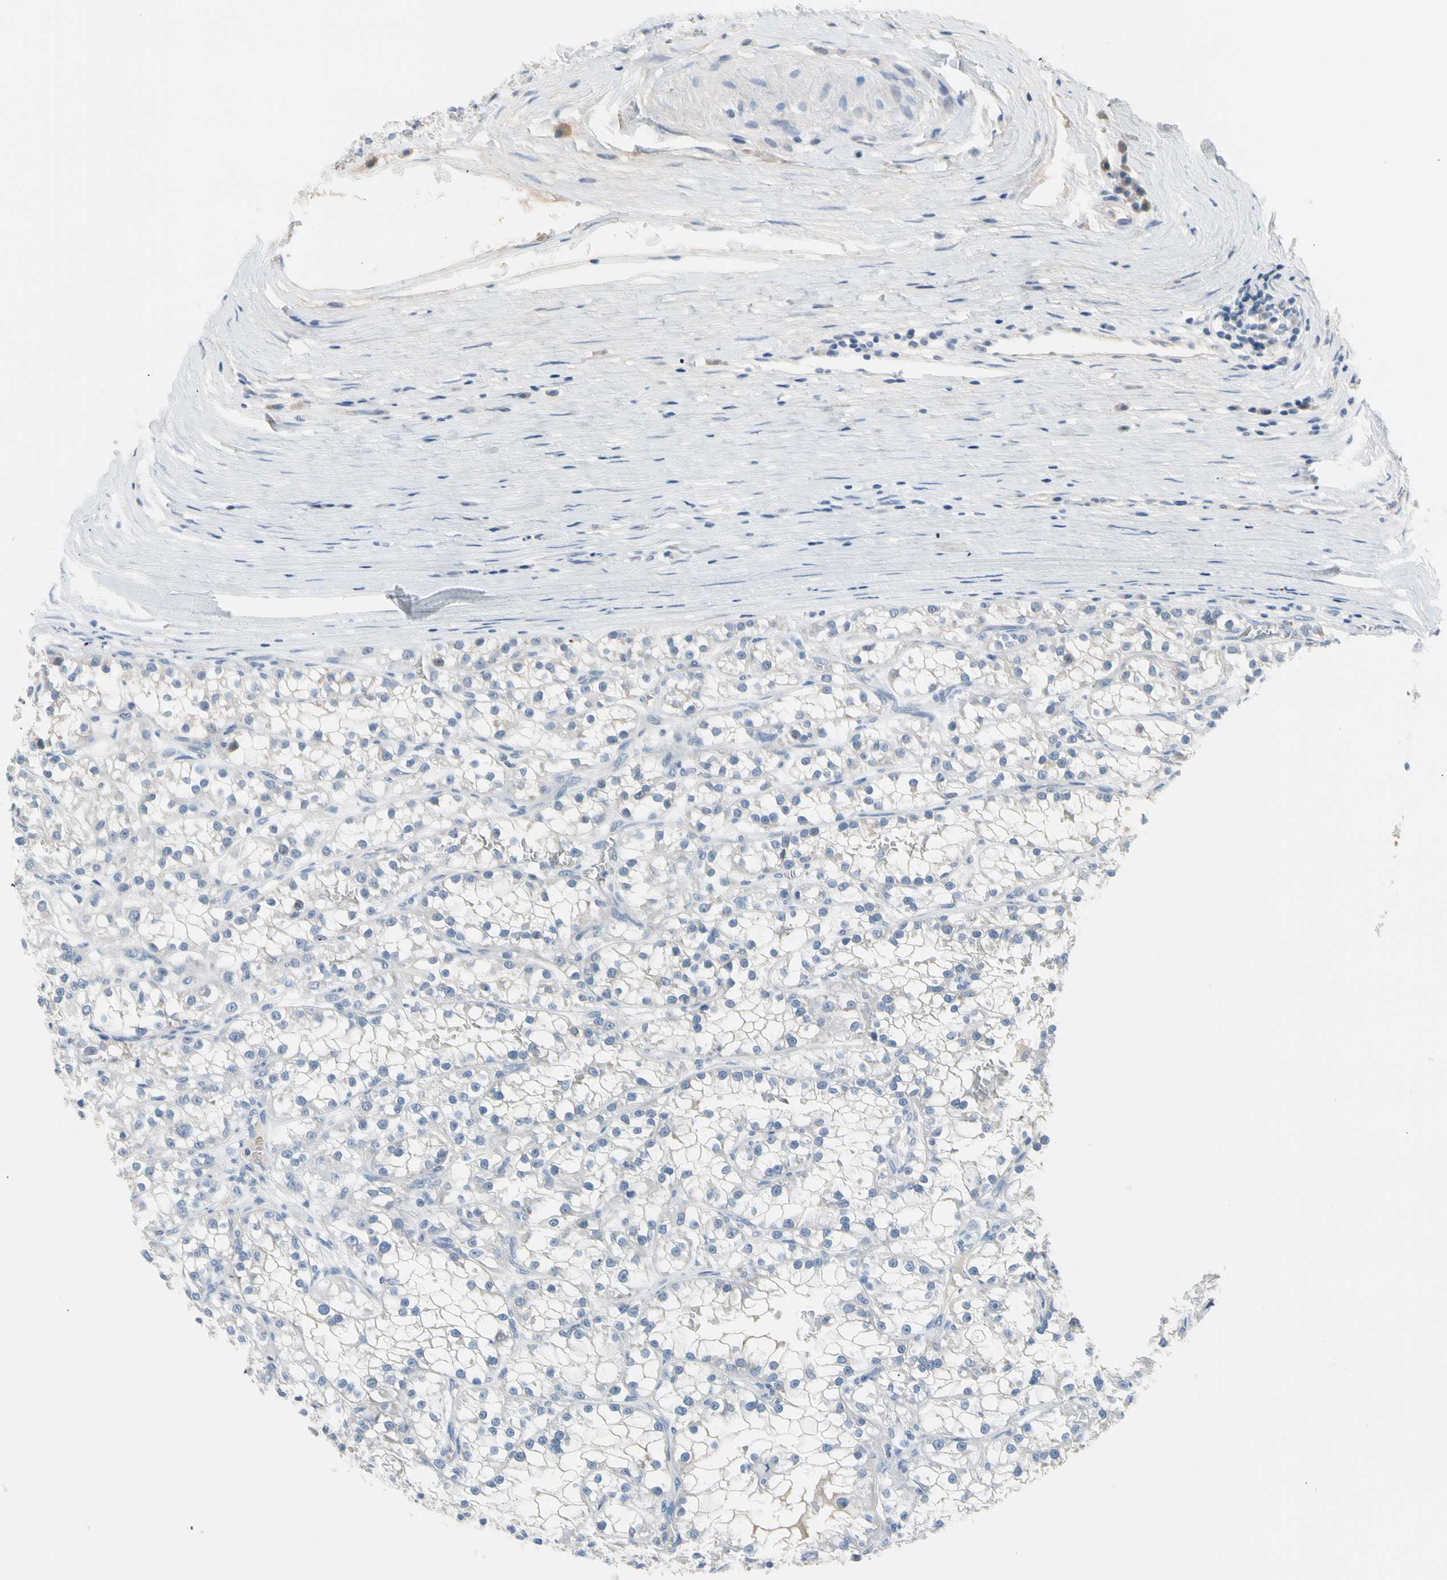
{"staining": {"intensity": "negative", "quantity": "none", "location": "none"}, "tissue": "renal cancer", "cell_type": "Tumor cells", "image_type": "cancer", "snomed": [{"axis": "morphology", "description": "Adenocarcinoma, NOS"}, {"axis": "topography", "description": "Kidney"}], "caption": "A micrograph of adenocarcinoma (renal) stained for a protein exhibits no brown staining in tumor cells. The staining was performed using DAB to visualize the protein expression in brown, while the nuclei were stained in blue with hematoxylin (Magnification: 20x).", "gene": "MARK1", "patient": {"sex": "female", "age": 52}}